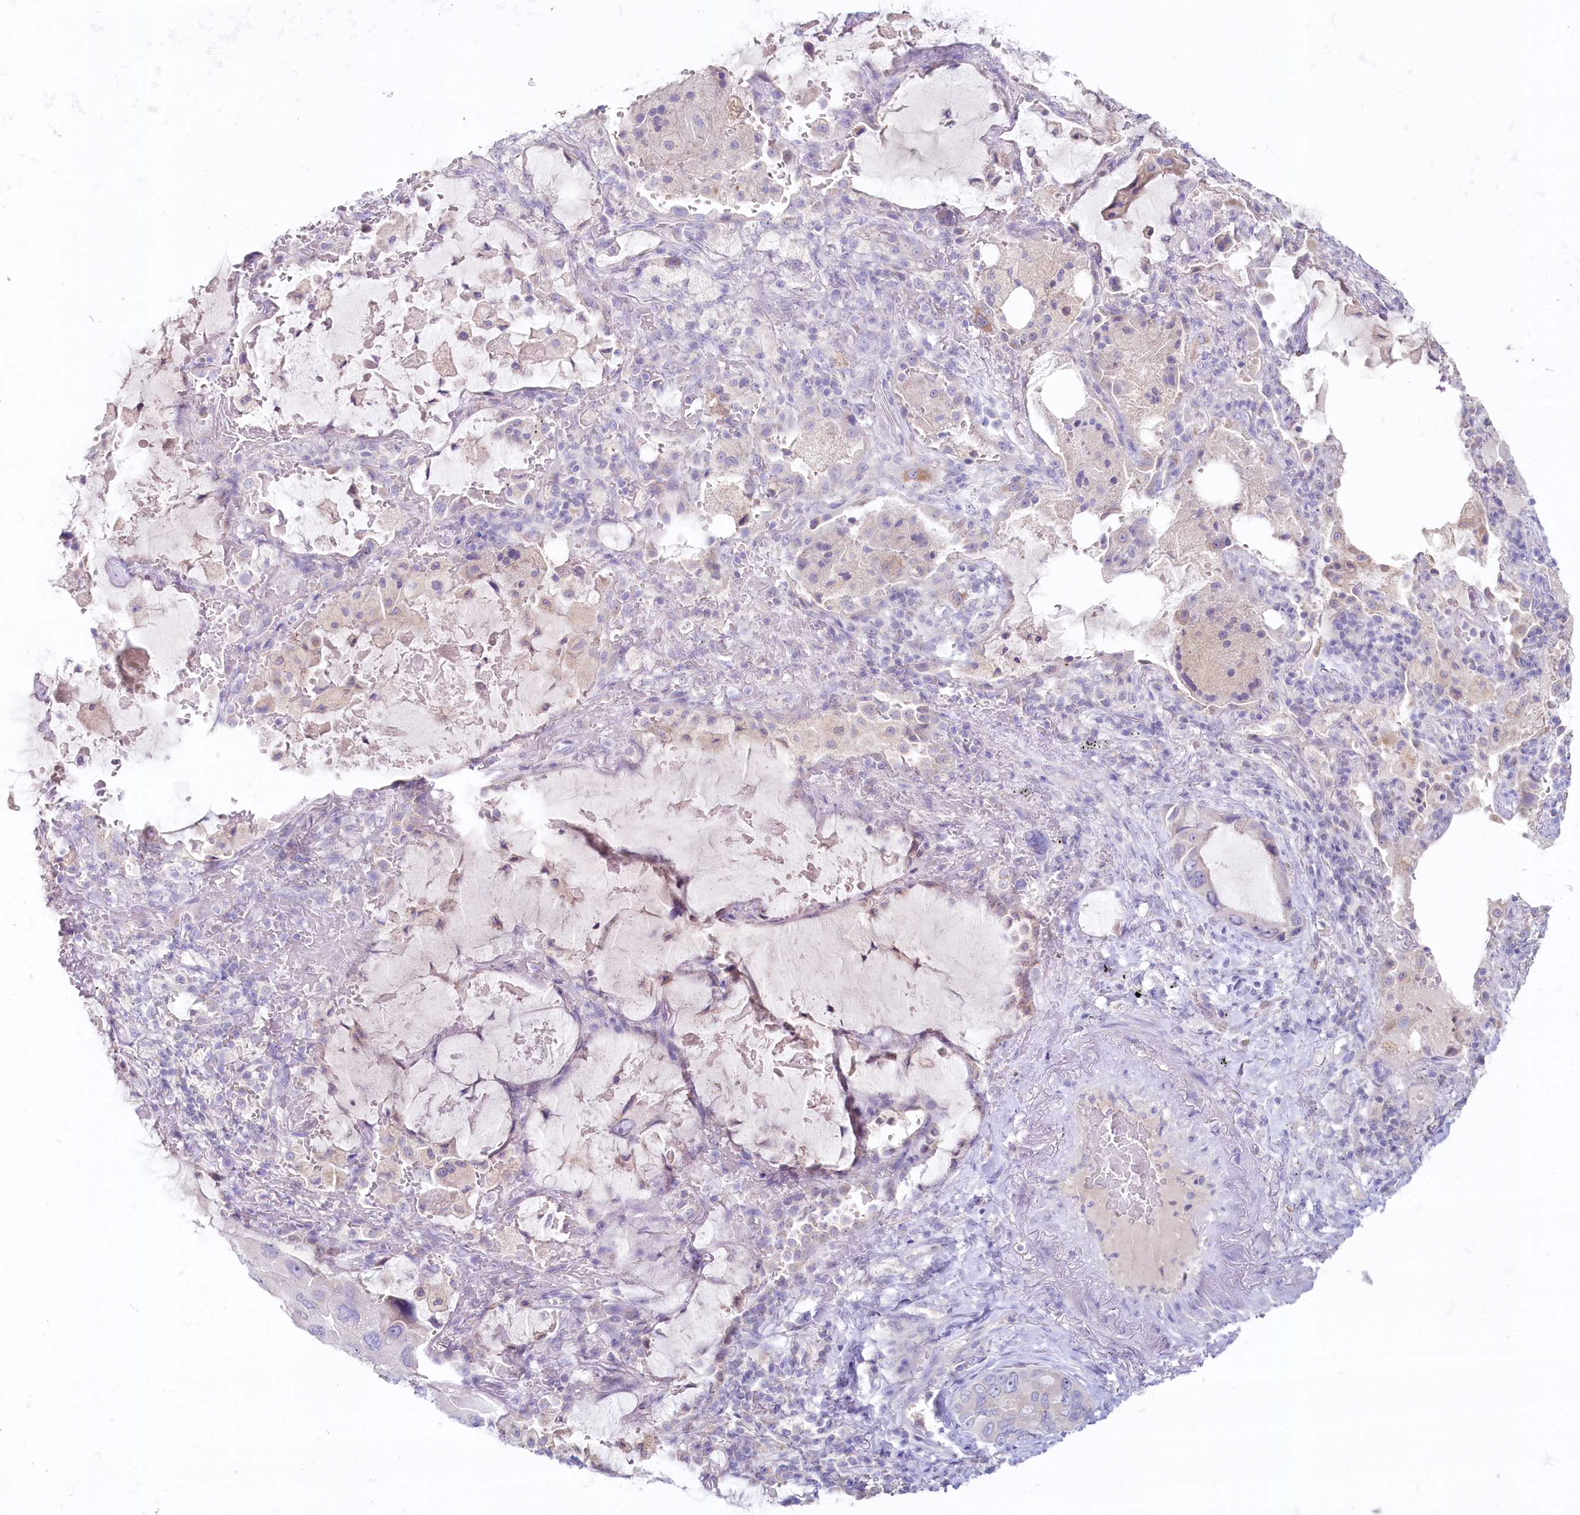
{"staining": {"intensity": "negative", "quantity": "none", "location": "none"}, "tissue": "lung cancer", "cell_type": "Tumor cells", "image_type": "cancer", "snomed": [{"axis": "morphology", "description": "Squamous cell carcinoma, NOS"}, {"axis": "topography", "description": "Lung"}], "caption": "Immunohistochemical staining of human lung squamous cell carcinoma shows no significant positivity in tumor cells. (Stains: DAB (3,3'-diaminobenzidine) immunohistochemistry (IHC) with hematoxylin counter stain, Microscopy: brightfield microscopy at high magnification).", "gene": "PSAPL1", "patient": {"sex": "female", "age": 73}}